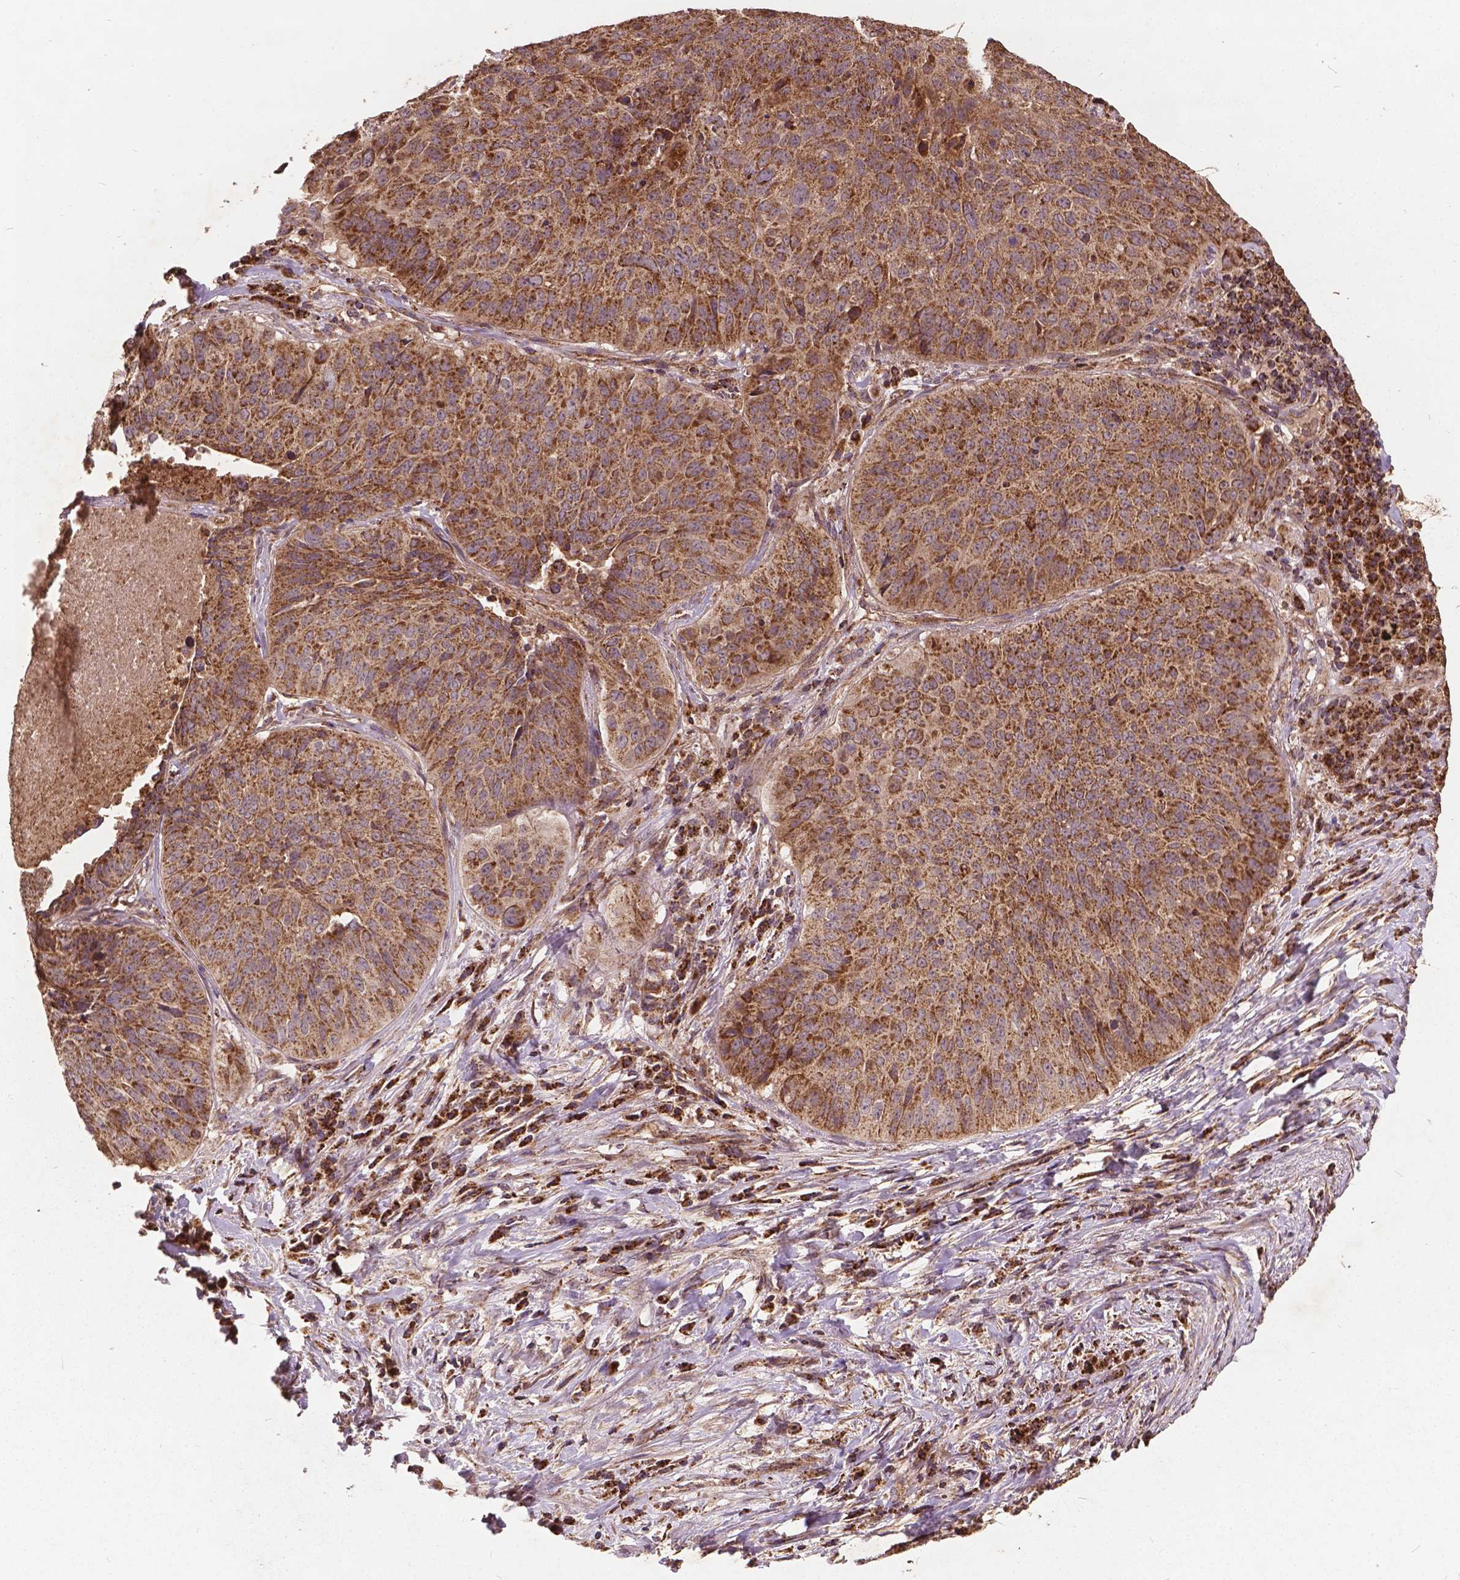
{"staining": {"intensity": "strong", "quantity": ">75%", "location": "cytoplasmic/membranous"}, "tissue": "lung cancer", "cell_type": "Tumor cells", "image_type": "cancer", "snomed": [{"axis": "morphology", "description": "Normal tissue, NOS"}, {"axis": "morphology", "description": "Squamous cell carcinoma, NOS"}, {"axis": "topography", "description": "Bronchus"}, {"axis": "topography", "description": "Lung"}], "caption": "Strong cytoplasmic/membranous protein expression is present in approximately >75% of tumor cells in lung cancer.", "gene": "UBXN2A", "patient": {"sex": "male", "age": 64}}